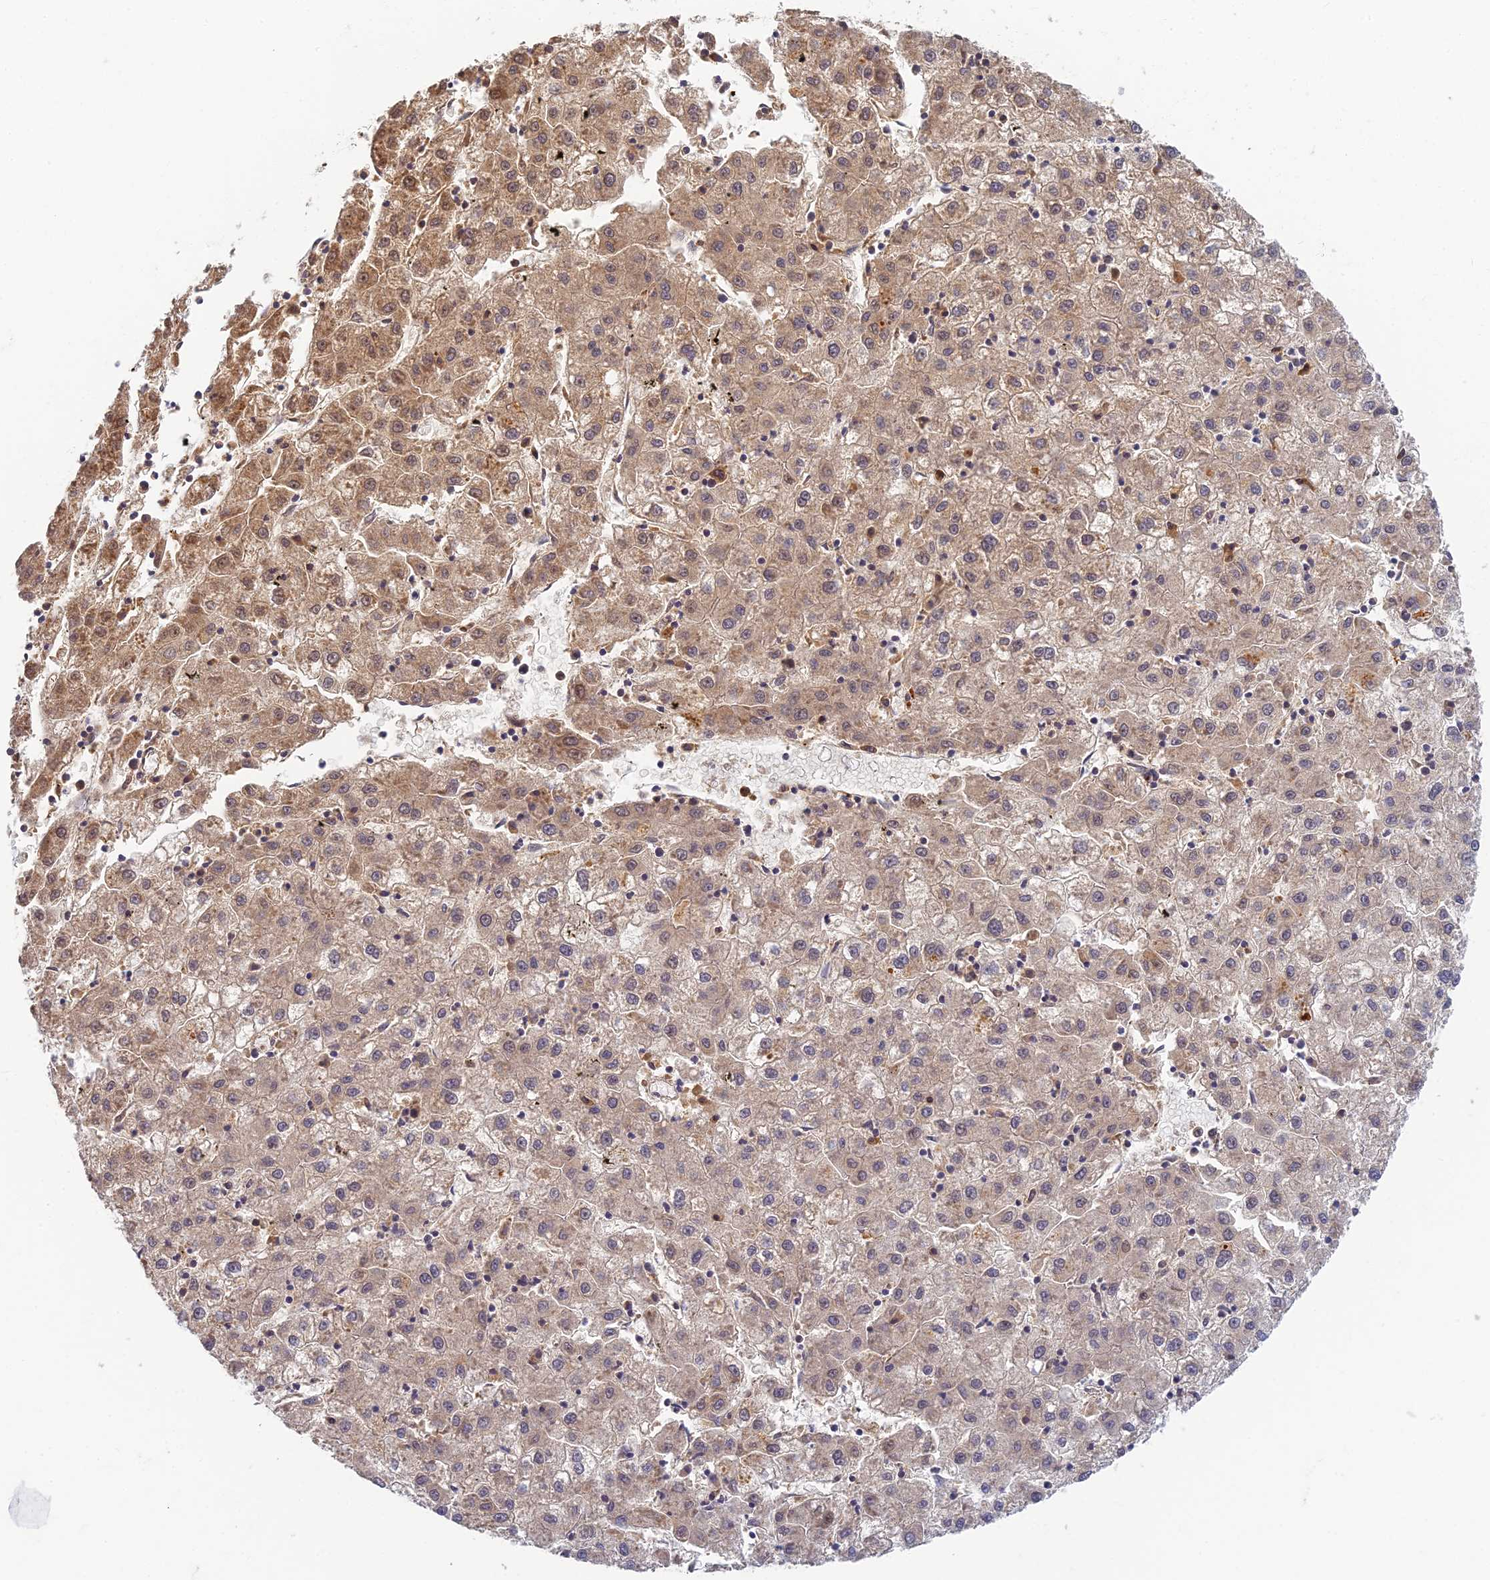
{"staining": {"intensity": "weak", "quantity": "25%-75%", "location": "cytoplasmic/membranous"}, "tissue": "liver cancer", "cell_type": "Tumor cells", "image_type": "cancer", "snomed": [{"axis": "morphology", "description": "Carcinoma, Hepatocellular, NOS"}, {"axis": "topography", "description": "Liver"}], "caption": "Hepatocellular carcinoma (liver) stained for a protein reveals weak cytoplasmic/membranous positivity in tumor cells.", "gene": "RGL3", "patient": {"sex": "male", "age": 72}}